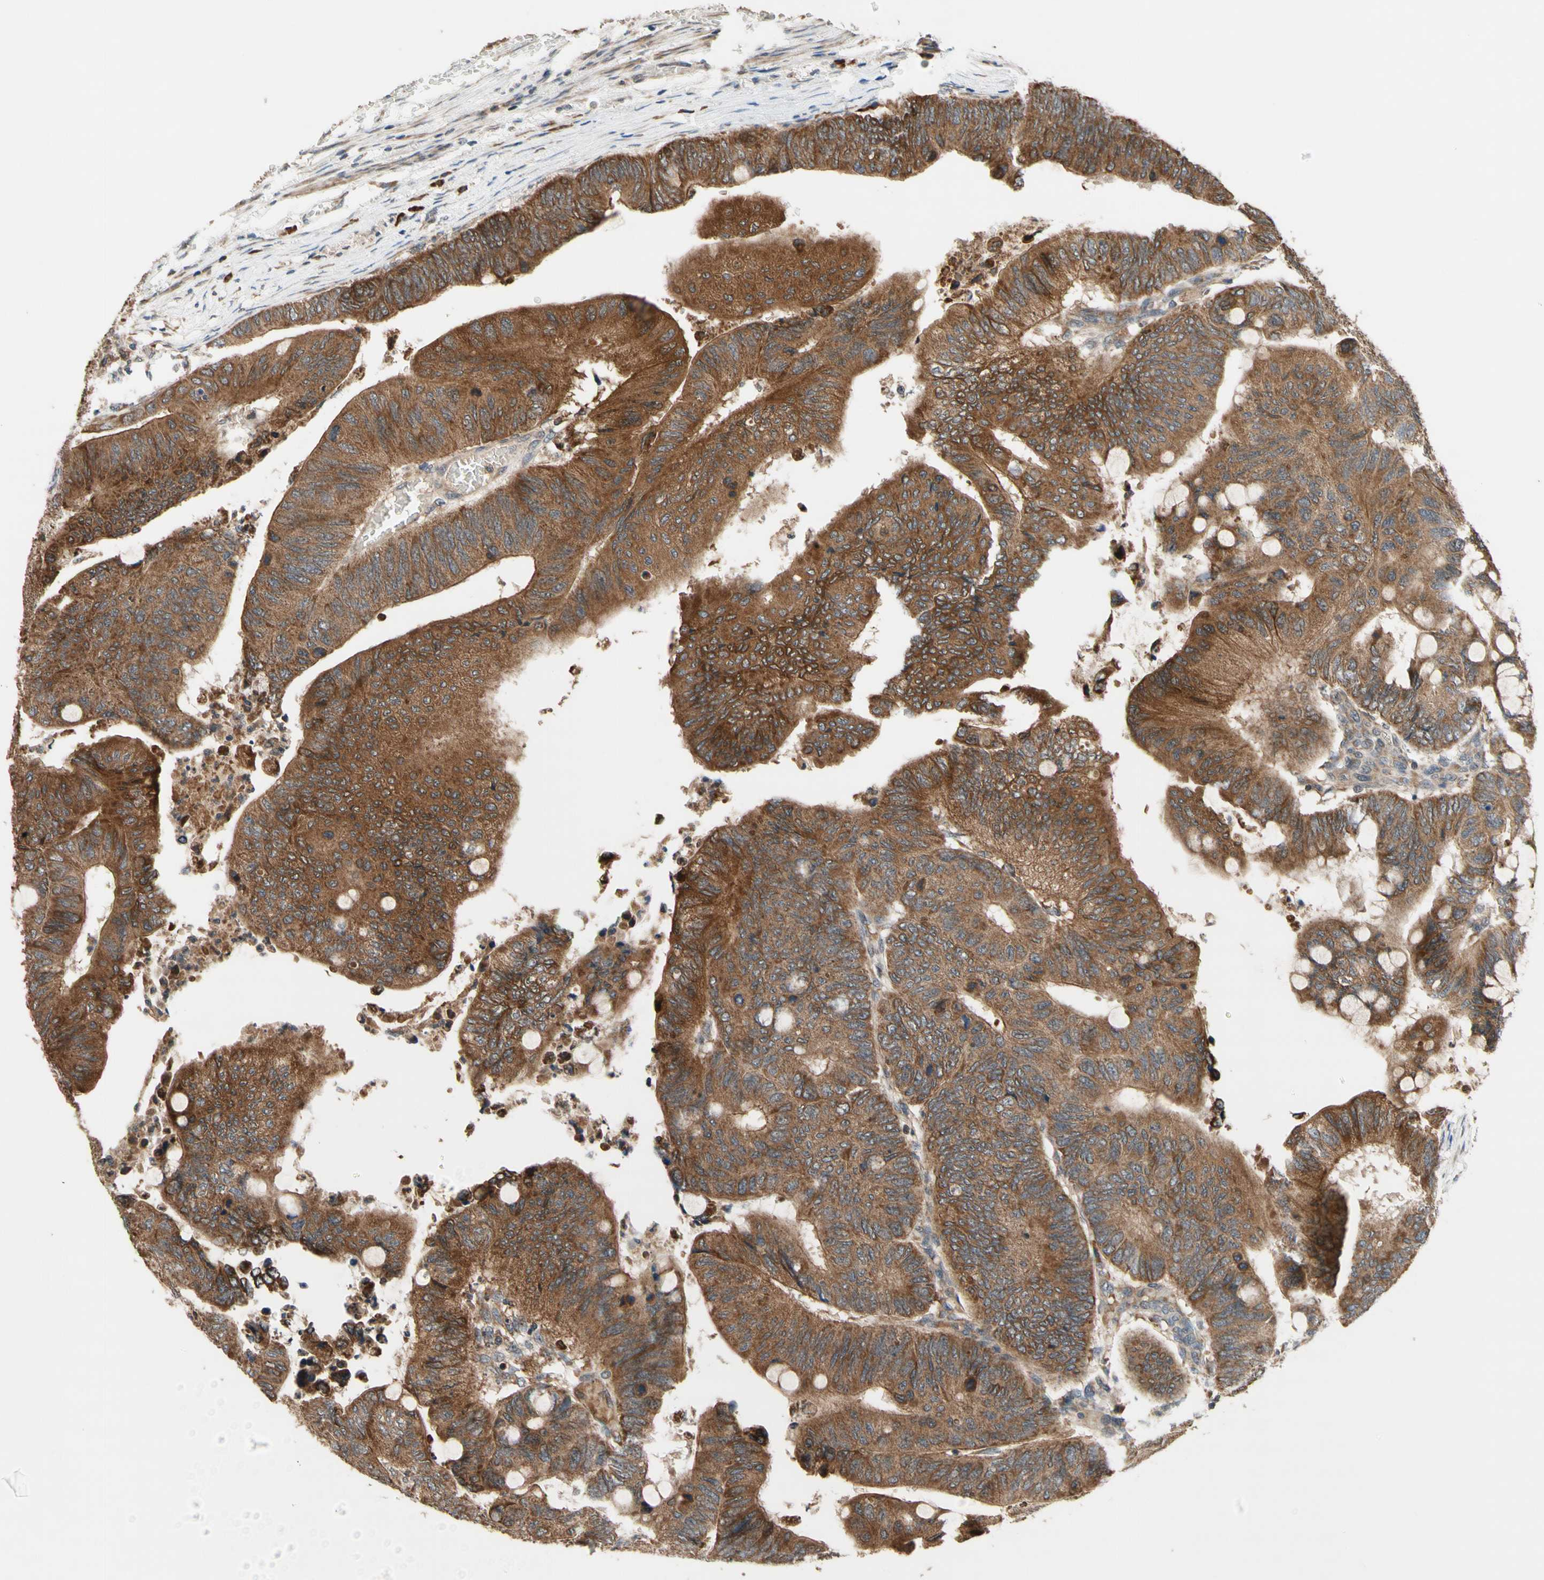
{"staining": {"intensity": "strong", "quantity": ">75%", "location": "cytoplasmic/membranous"}, "tissue": "colorectal cancer", "cell_type": "Tumor cells", "image_type": "cancer", "snomed": [{"axis": "morphology", "description": "Normal tissue, NOS"}, {"axis": "morphology", "description": "Adenocarcinoma, NOS"}, {"axis": "topography", "description": "Rectum"}, {"axis": "topography", "description": "Peripheral nerve tissue"}], "caption": "Immunohistochemistry (IHC) (DAB (3,3'-diaminobenzidine)) staining of adenocarcinoma (colorectal) displays strong cytoplasmic/membranous protein expression in approximately >75% of tumor cells.", "gene": "DDOST", "patient": {"sex": "male", "age": 92}}